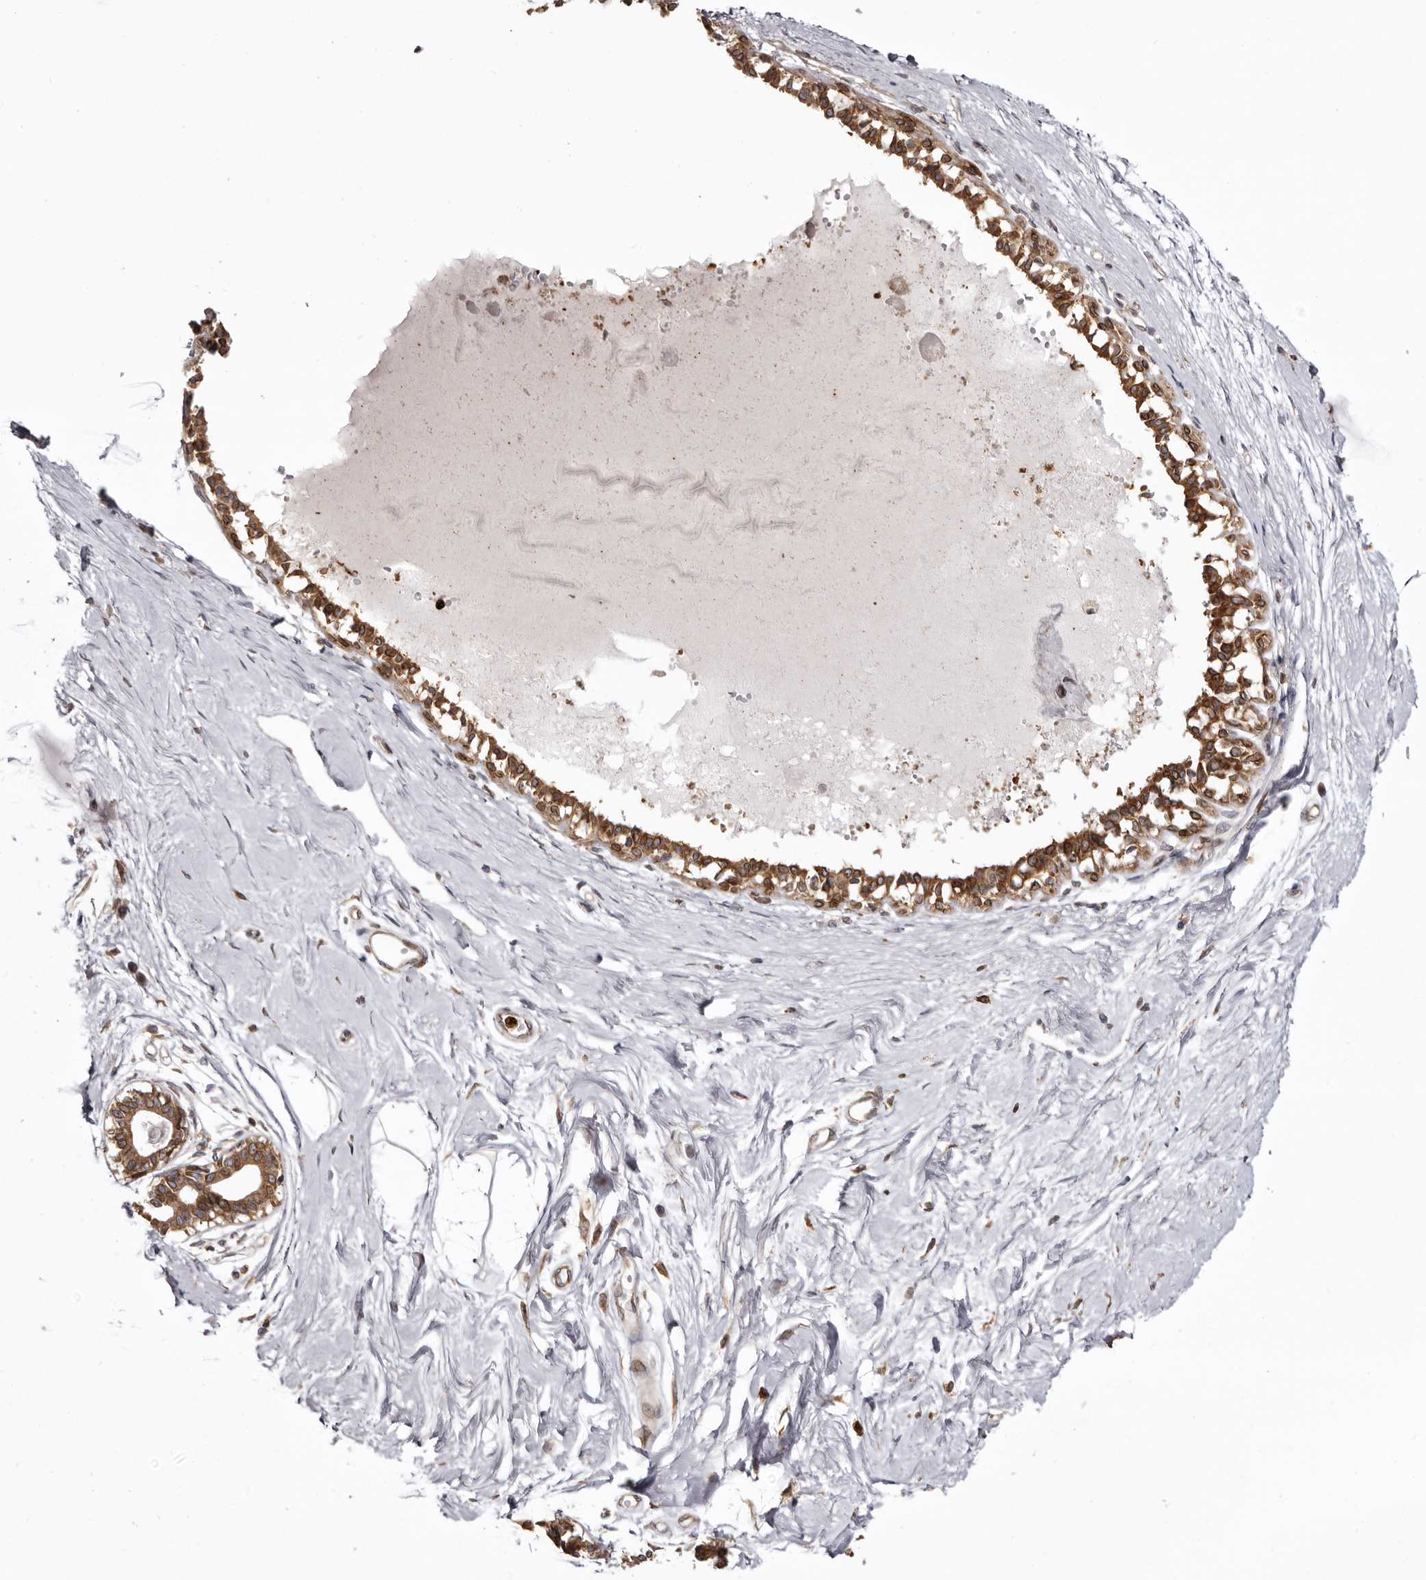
{"staining": {"intensity": "negative", "quantity": "none", "location": "none"}, "tissue": "breast", "cell_type": "Adipocytes", "image_type": "normal", "snomed": [{"axis": "morphology", "description": "Normal tissue, NOS"}, {"axis": "topography", "description": "Breast"}], "caption": "Adipocytes show no significant protein positivity in unremarkable breast.", "gene": "C4orf3", "patient": {"sex": "female", "age": 45}}